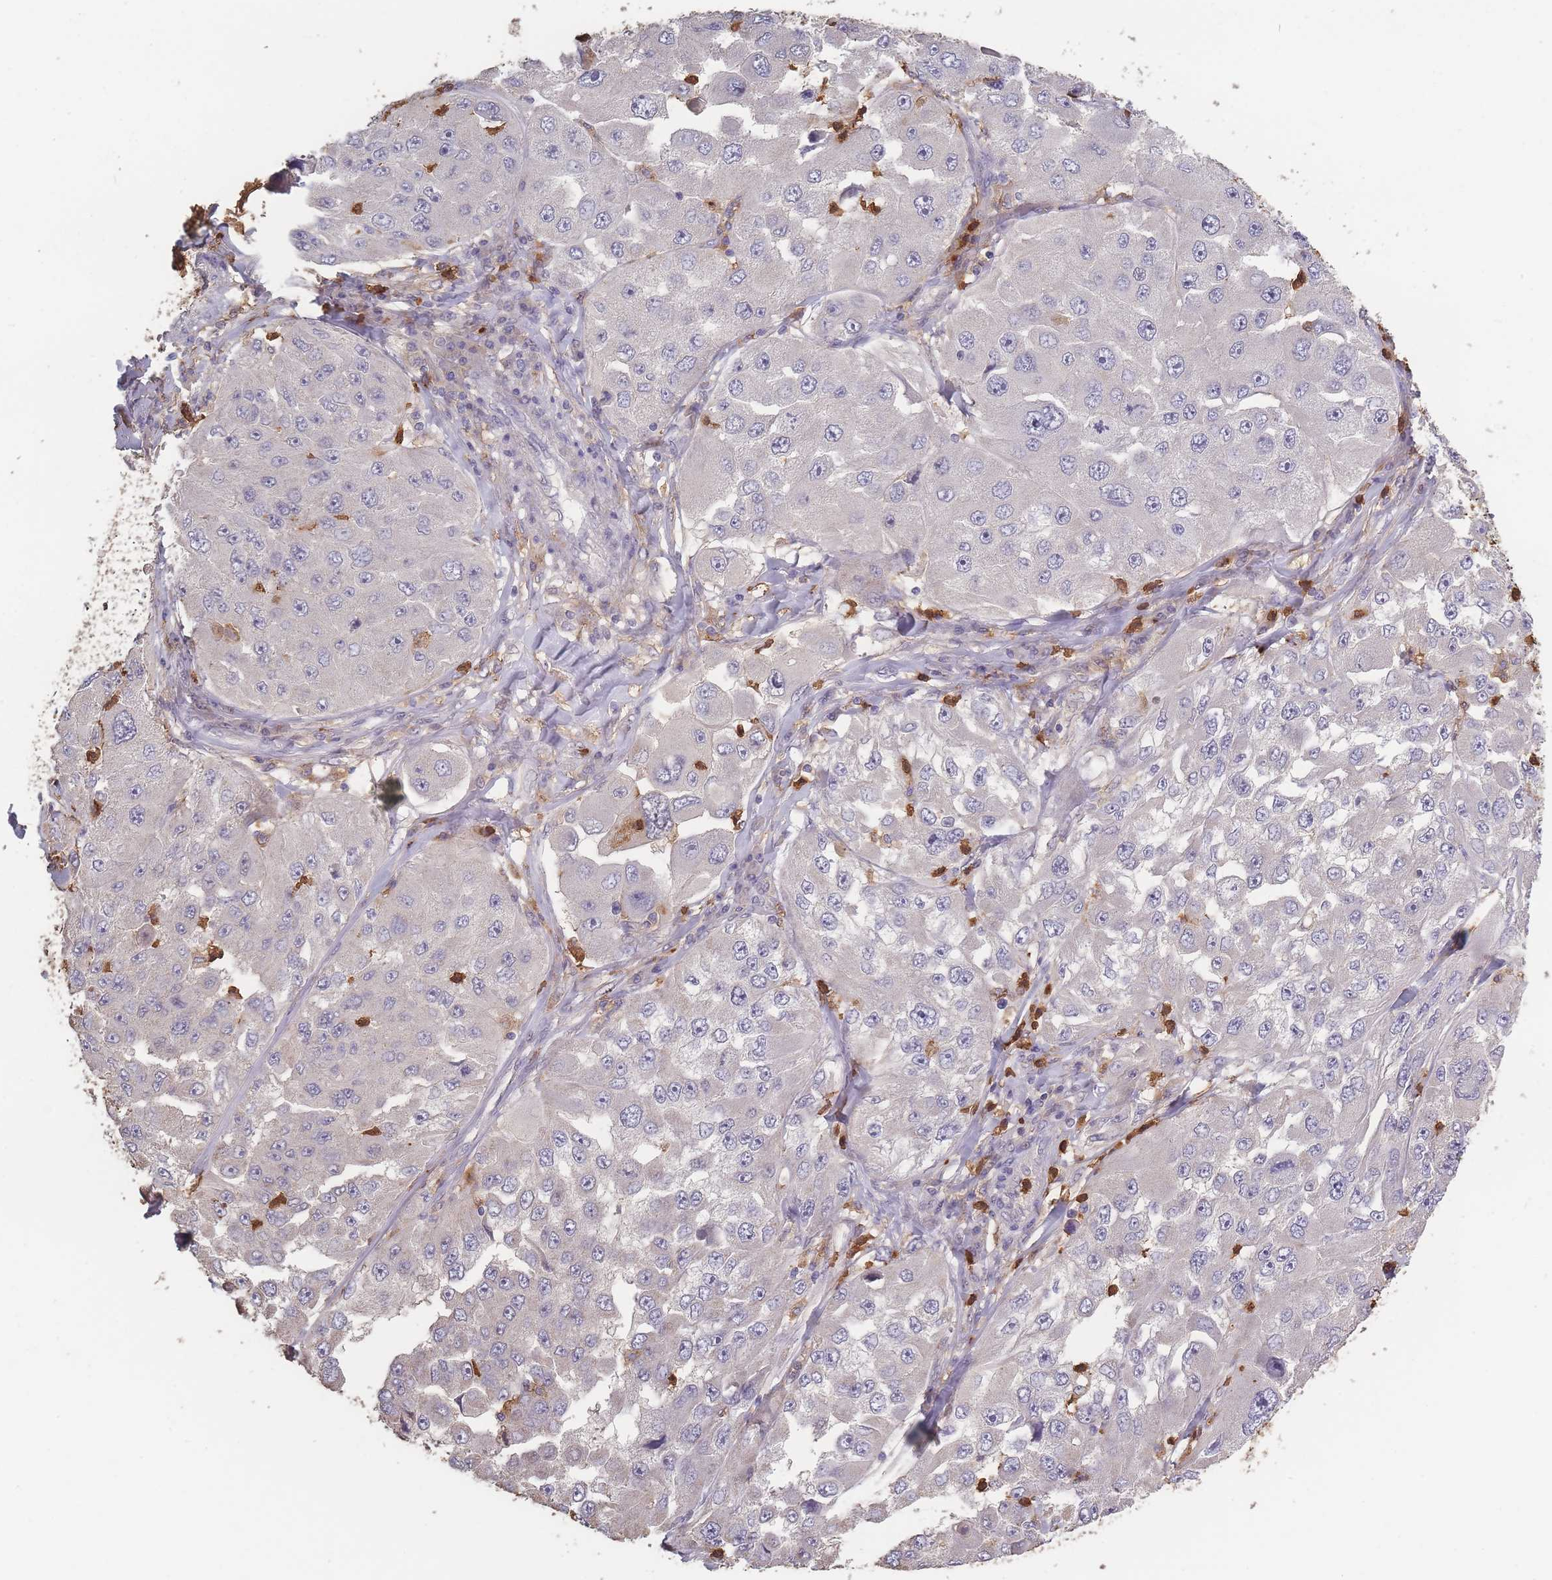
{"staining": {"intensity": "negative", "quantity": "none", "location": "none"}, "tissue": "melanoma", "cell_type": "Tumor cells", "image_type": "cancer", "snomed": [{"axis": "morphology", "description": "Malignant melanoma, Metastatic site"}, {"axis": "topography", "description": "Lymph node"}], "caption": "Tumor cells show no significant protein staining in malignant melanoma (metastatic site). The staining was performed using DAB to visualize the protein expression in brown, while the nuclei were stained in blue with hematoxylin (Magnification: 20x).", "gene": "BST1", "patient": {"sex": "male", "age": 62}}